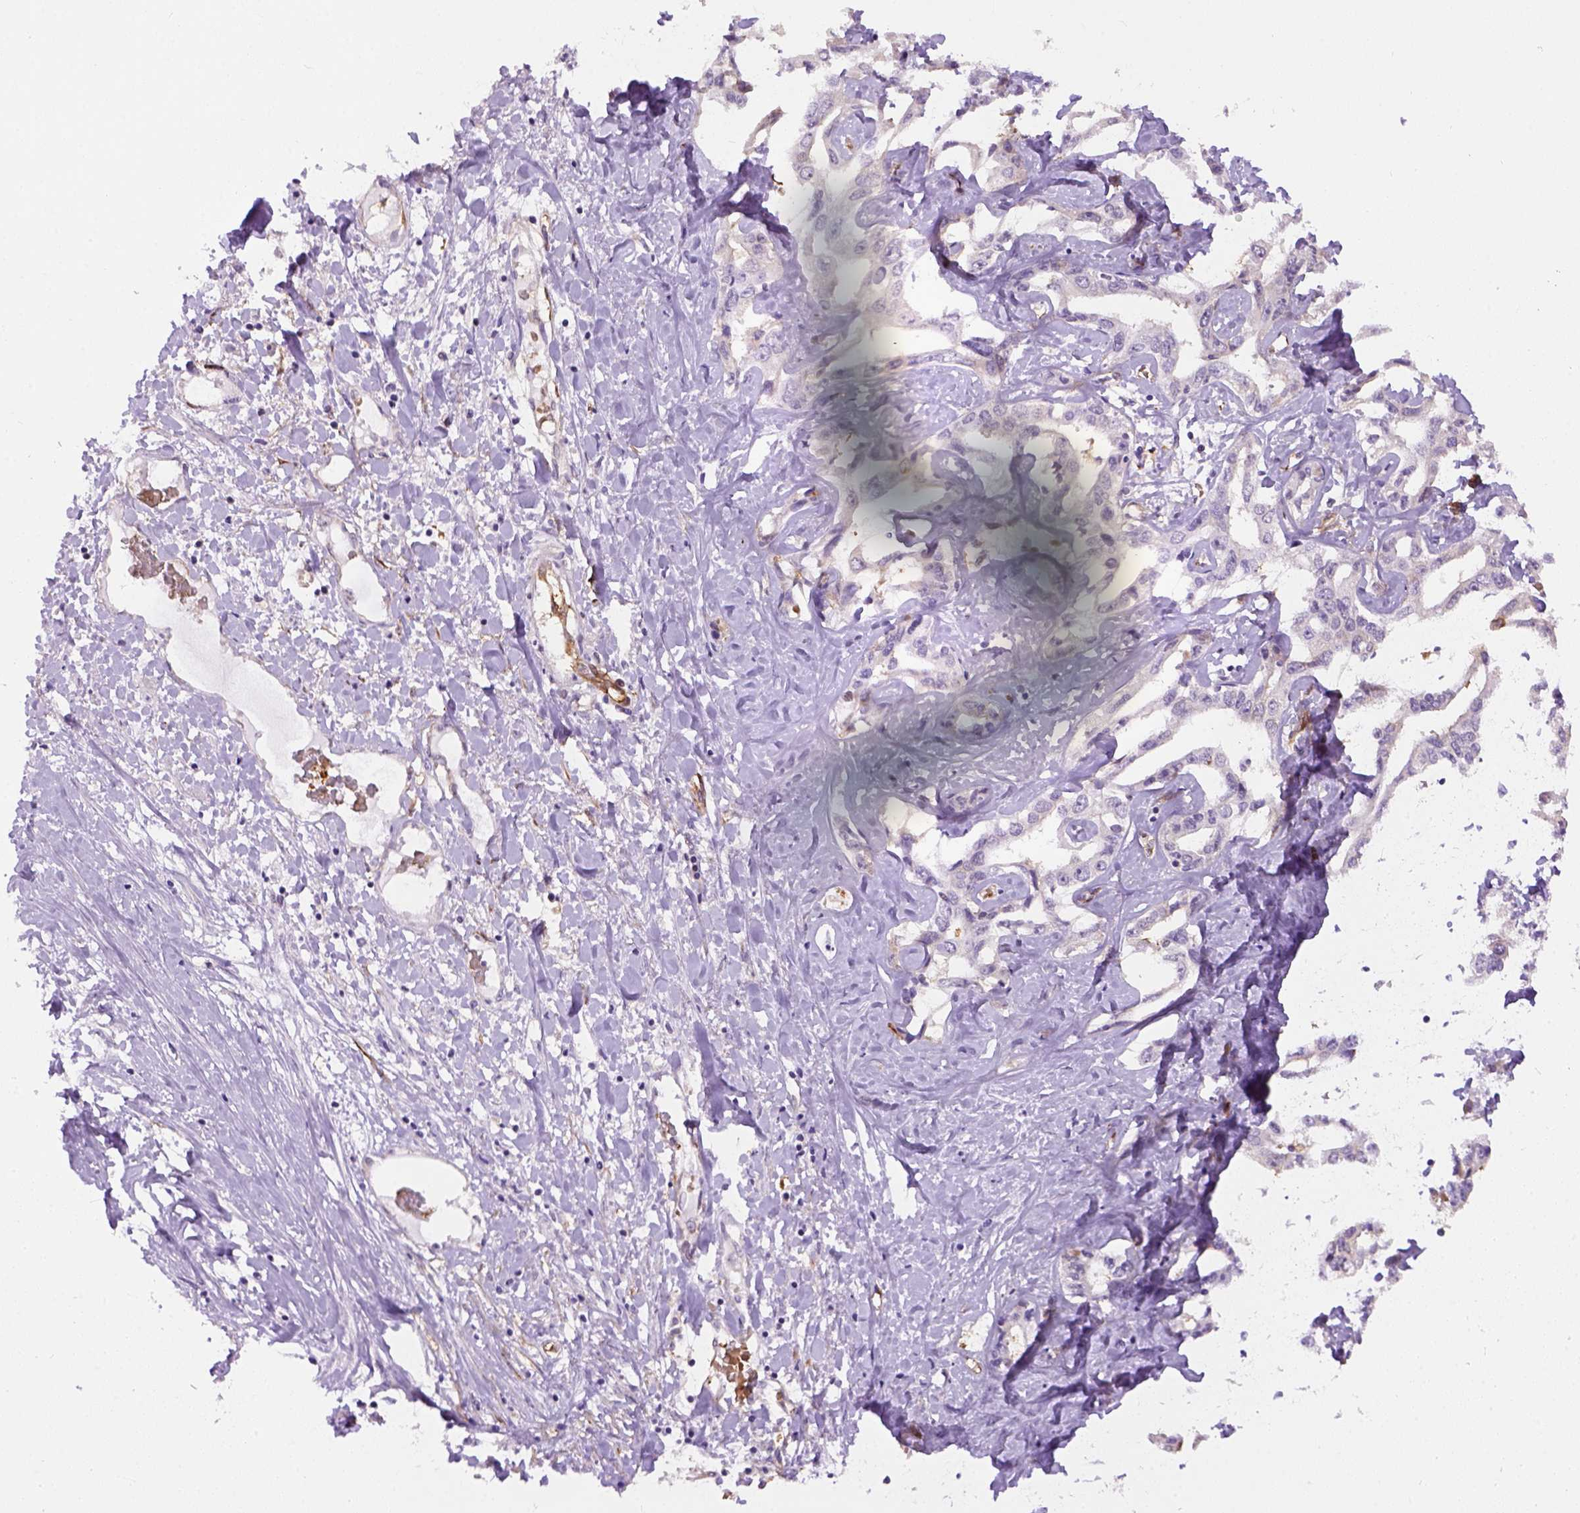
{"staining": {"intensity": "moderate", "quantity": "<25%", "location": "cytoplasmic/membranous"}, "tissue": "liver cancer", "cell_type": "Tumor cells", "image_type": "cancer", "snomed": [{"axis": "morphology", "description": "Cholangiocarcinoma"}, {"axis": "topography", "description": "Liver"}], "caption": "Protein expression analysis of human liver cancer (cholangiocarcinoma) reveals moderate cytoplasmic/membranous positivity in about <25% of tumor cells.", "gene": "KAZN", "patient": {"sex": "male", "age": 59}}